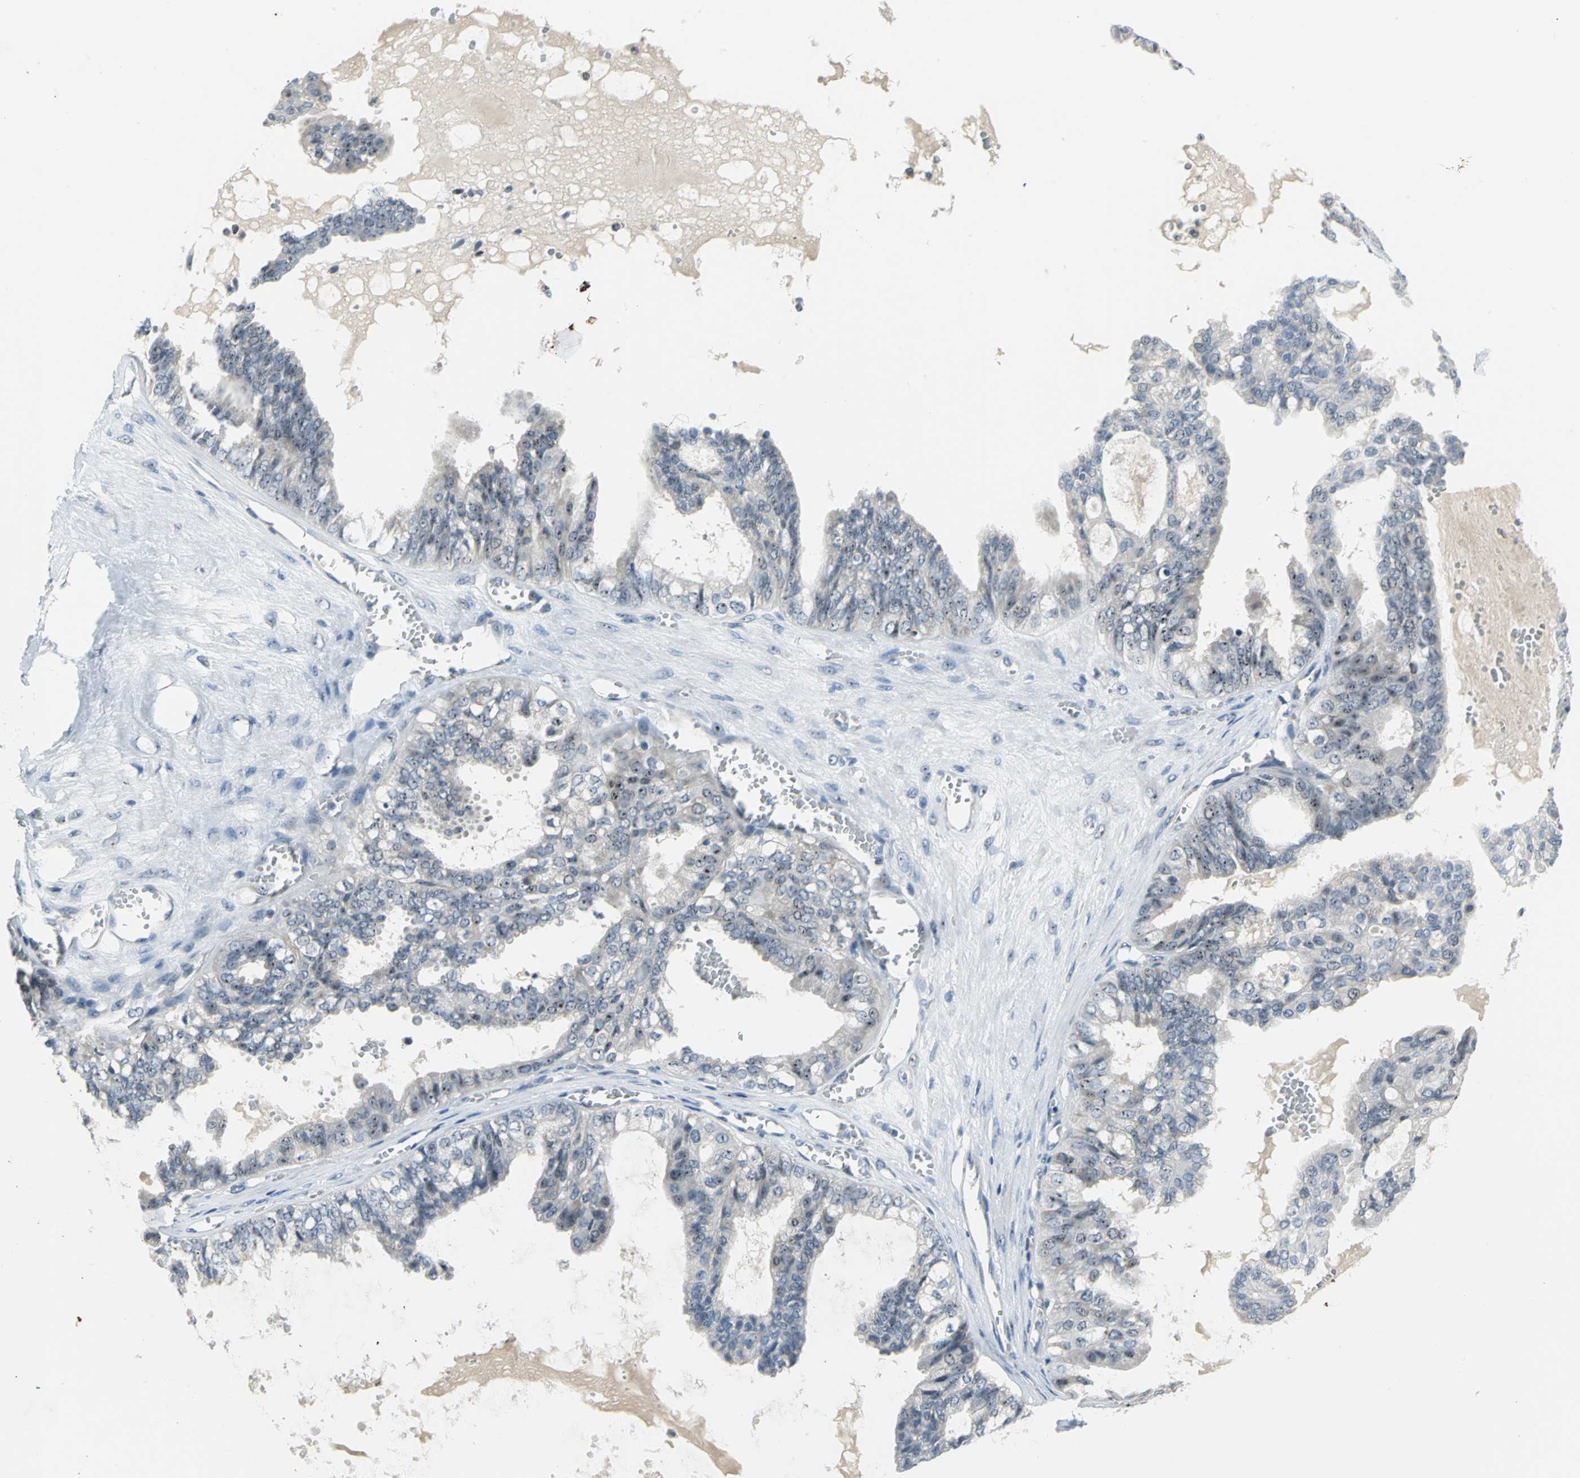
{"staining": {"intensity": "strong", "quantity": "25%-75%", "location": "nuclear"}, "tissue": "ovarian cancer", "cell_type": "Tumor cells", "image_type": "cancer", "snomed": [{"axis": "morphology", "description": "Carcinoma, NOS"}, {"axis": "morphology", "description": "Carcinoma, endometroid"}, {"axis": "topography", "description": "Ovary"}], "caption": "Ovarian endometroid carcinoma tissue exhibits strong nuclear expression in approximately 25%-75% of tumor cells, visualized by immunohistochemistry.", "gene": "MYBBP1A", "patient": {"sex": "female", "age": 50}}